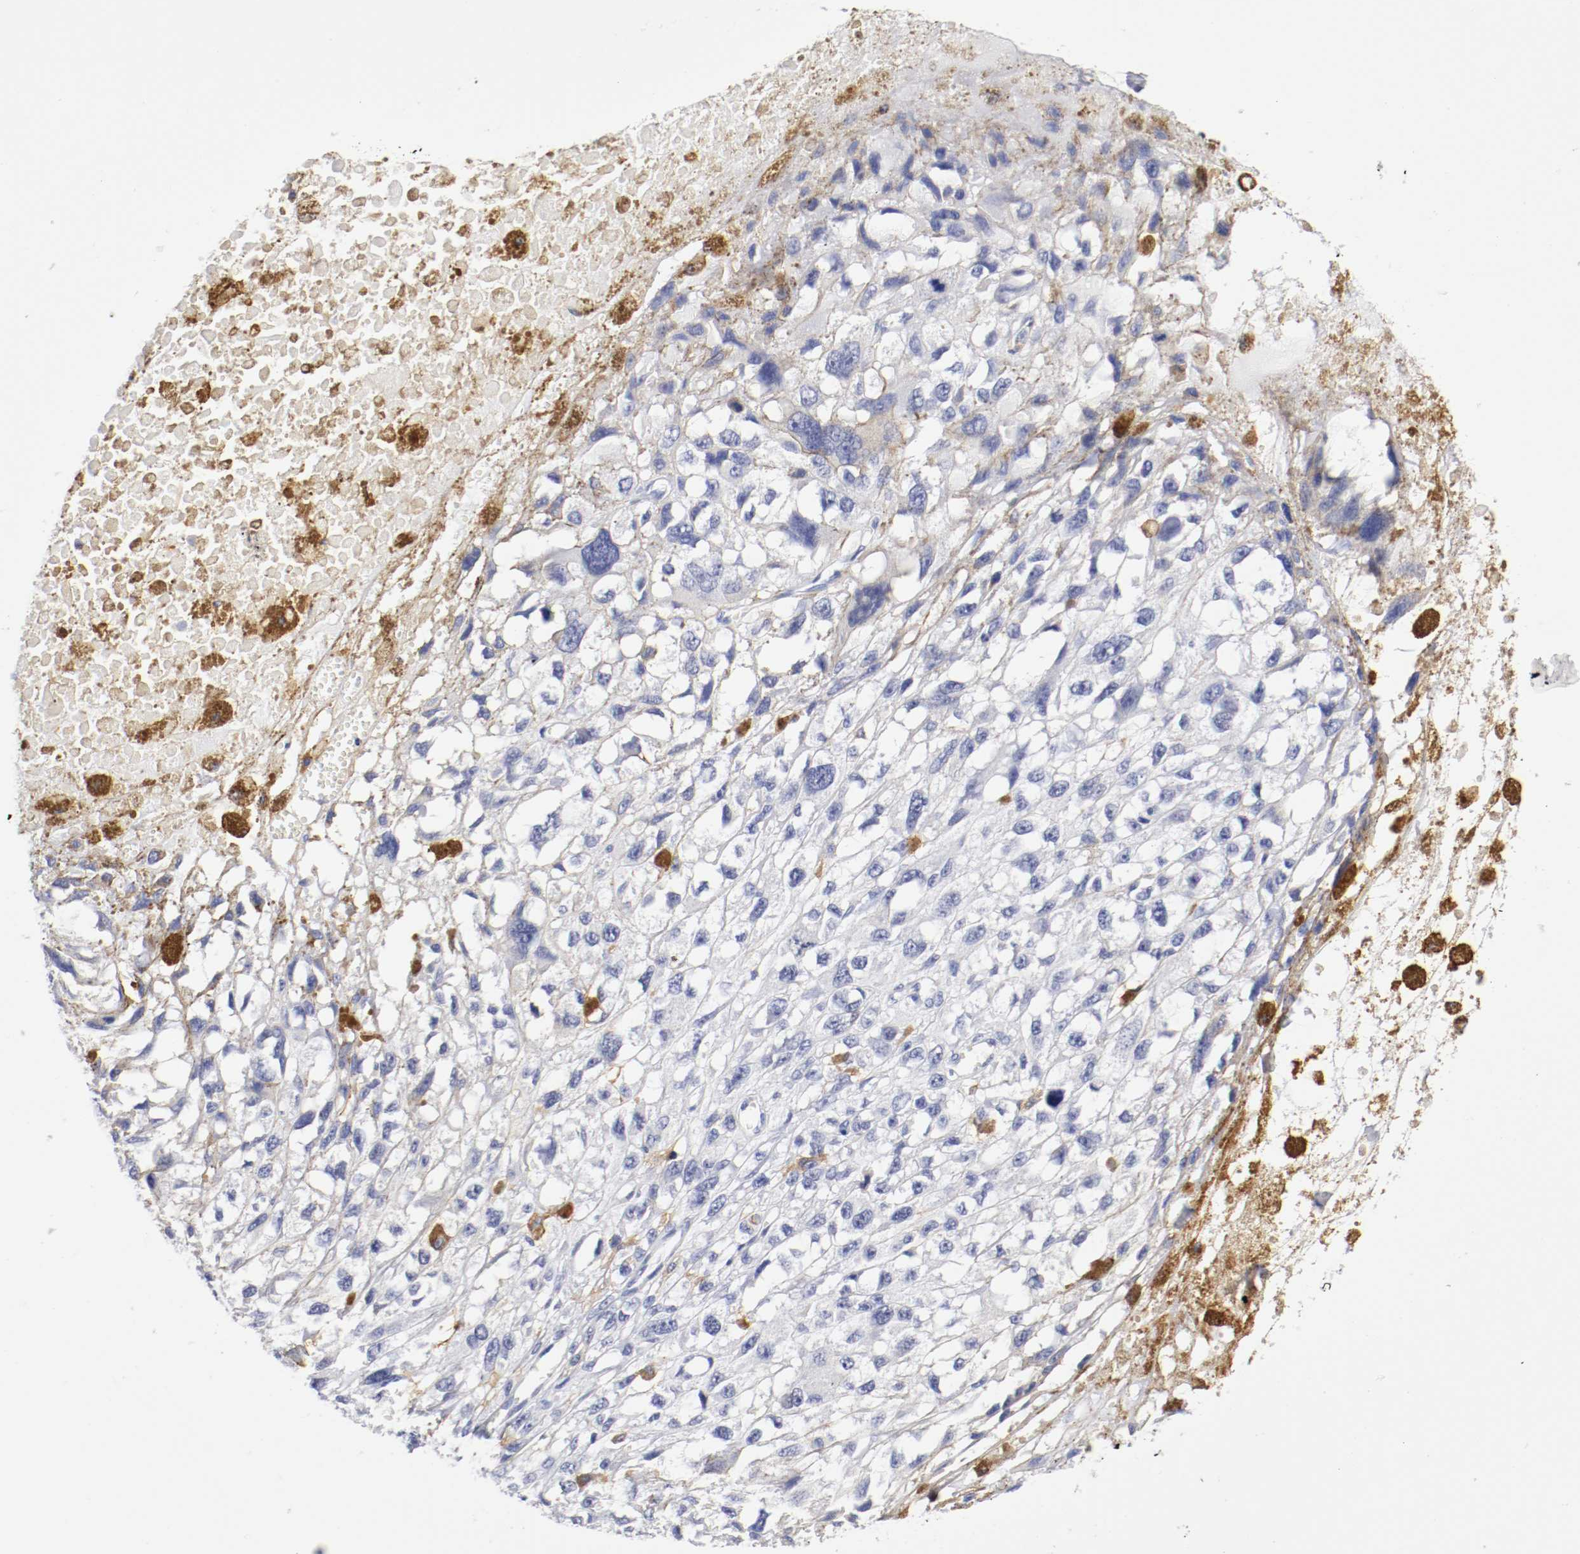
{"staining": {"intensity": "negative", "quantity": "none", "location": "none"}, "tissue": "melanoma", "cell_type": "Tumor cells", "image_type": "cancer", "snomed": [{"axis": "morphology", "description": "Malignant melanoma, Metastatic site"}, {"axis": "topography", "description": "Lymph node"}], "caption": "Melanoma stained for a protein using IHC reveals no positivity tumor cells.", "gene": "ITGAX", "patient": {"sex": "male", "age": 59}}